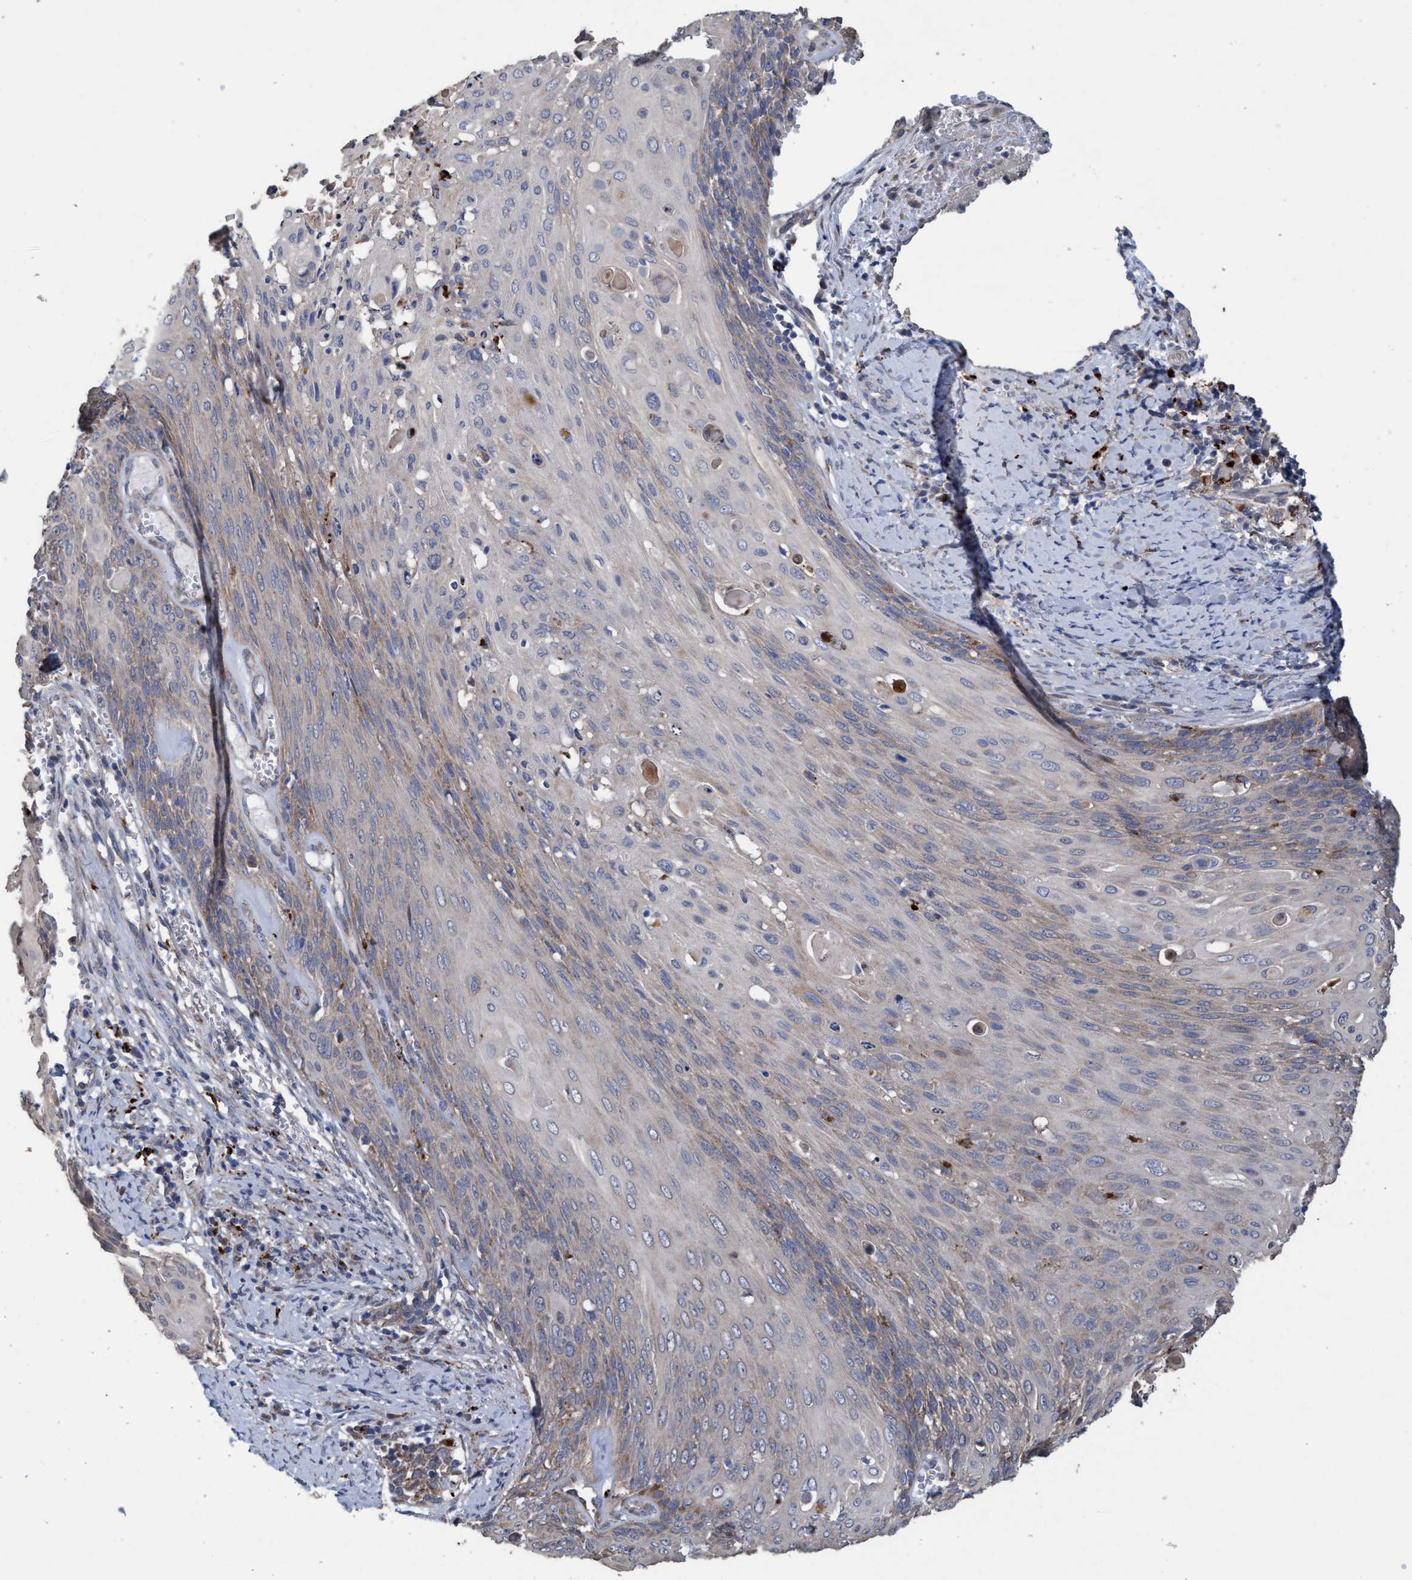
{"staining": {"intensity": "weak", "quantity": "<25%", "location": "cytoplasmic/membranous"}, "tissue": "cervical cancer", "cell_type": "Tumor cells", "image_type": "cancer", "snomed": [{"axis": "morphology", "description": "Squamous cell carcinoma, NOS"}, {"axis": "topography", "description": "Cervix"}], "caption": "Protein analysis of cervical cancer (squamous cell carcinoma) exhibits no significant positivity in tumor cells.", "gene": "BBS9", "patient": {"sex": "female", "age": 39}}